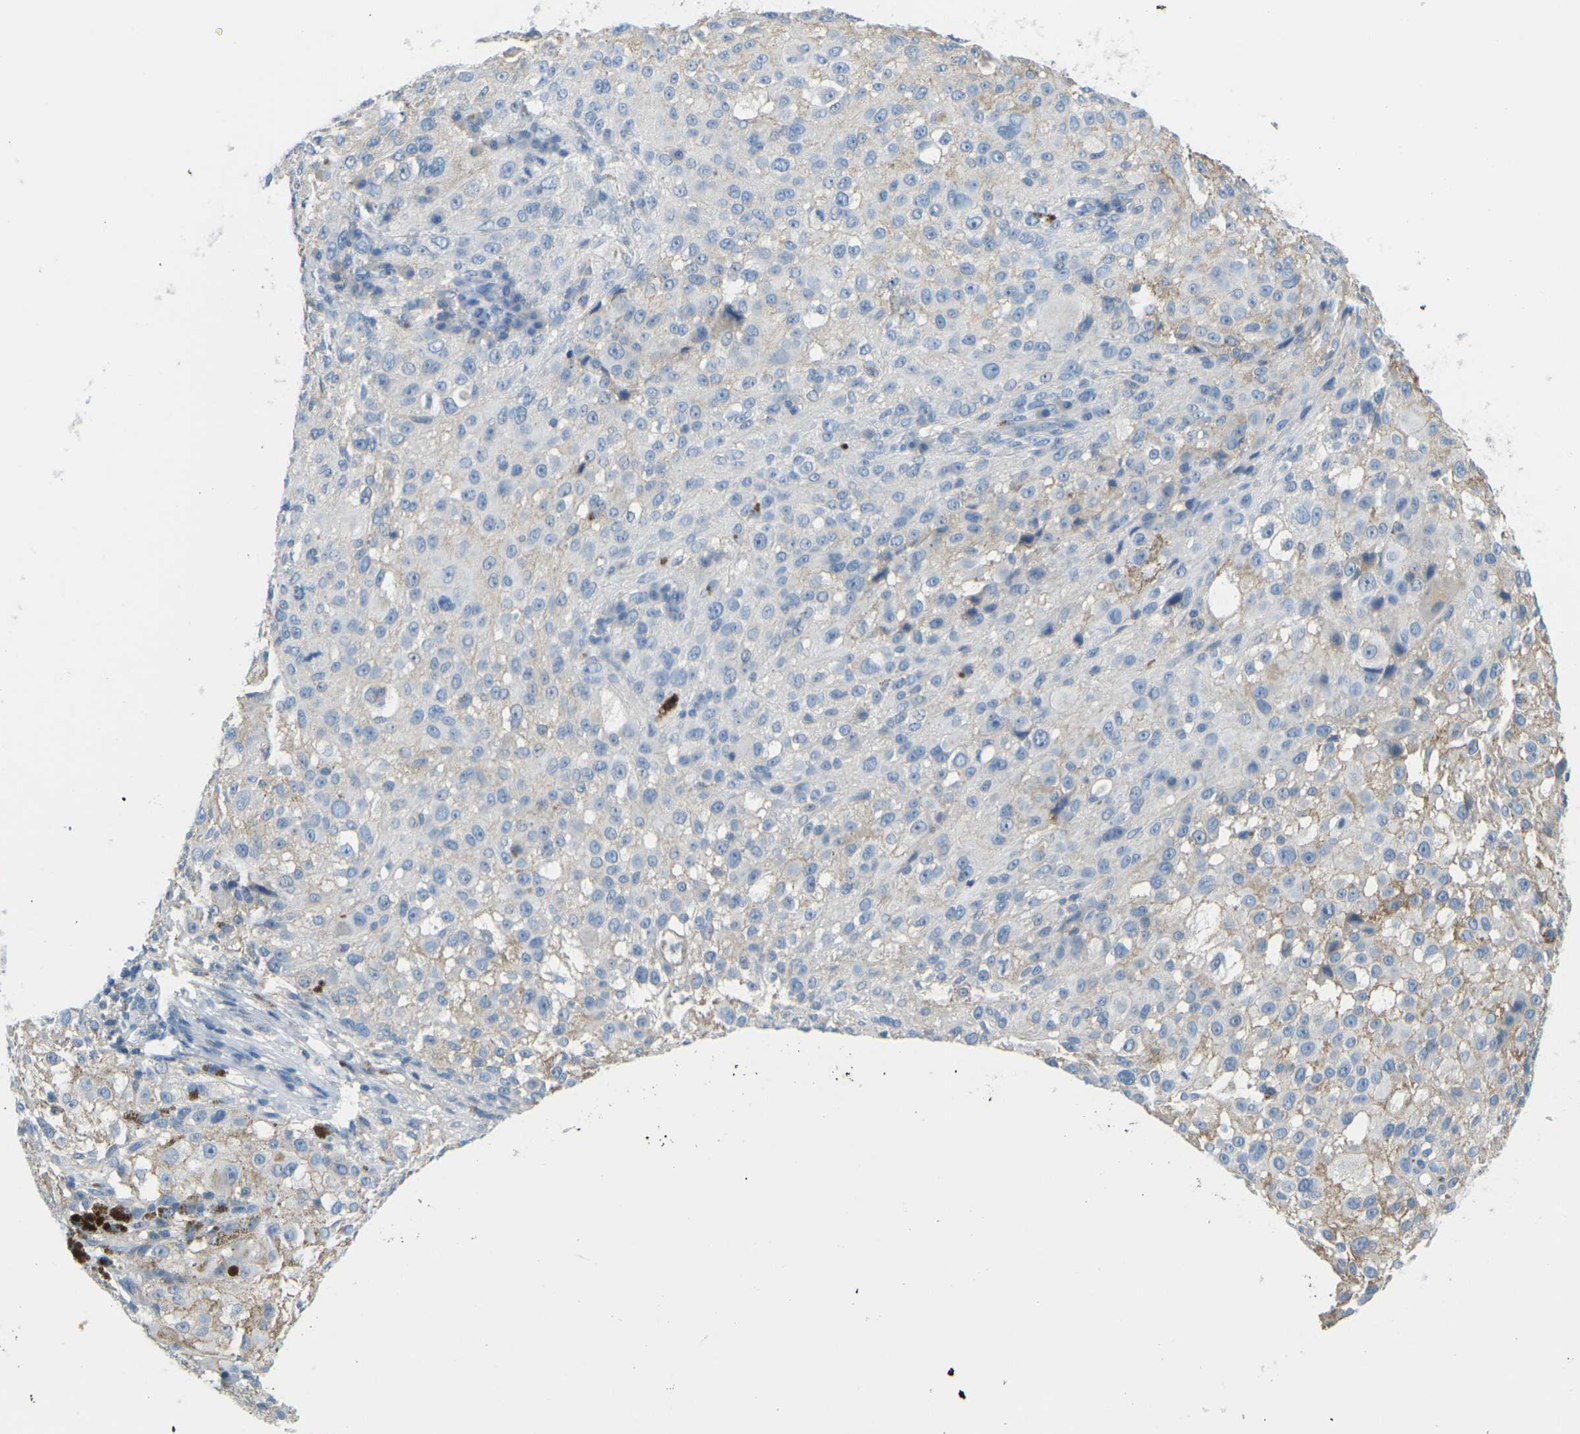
{"staining": {"intensity": "weak", "quantity": "25%-75%", "location": "cytoplasmic/membranous"}, "tissue": "melanoma", "cell_type": "Tumor cells", "image_type": "cancer", "snomed": [{"axis": "morphology", "description": "Necrosis, NOS"}, {"axis": "morphology", "description": "Malignant melanoma, NOS"}, {"axis": "topography", "description": "Skin"}], "caption": "Immunohistochemical staining of malignant melanoma reveals low levels of weak cytoplasmic/membranous protein positivity in approximately 25%-75% of tumor cells. Immunohistochemistry stains the protein in brown and the nuclei are stained blue.", "gene": "CD47", "patient": {"sex": "female", "age": 87}}